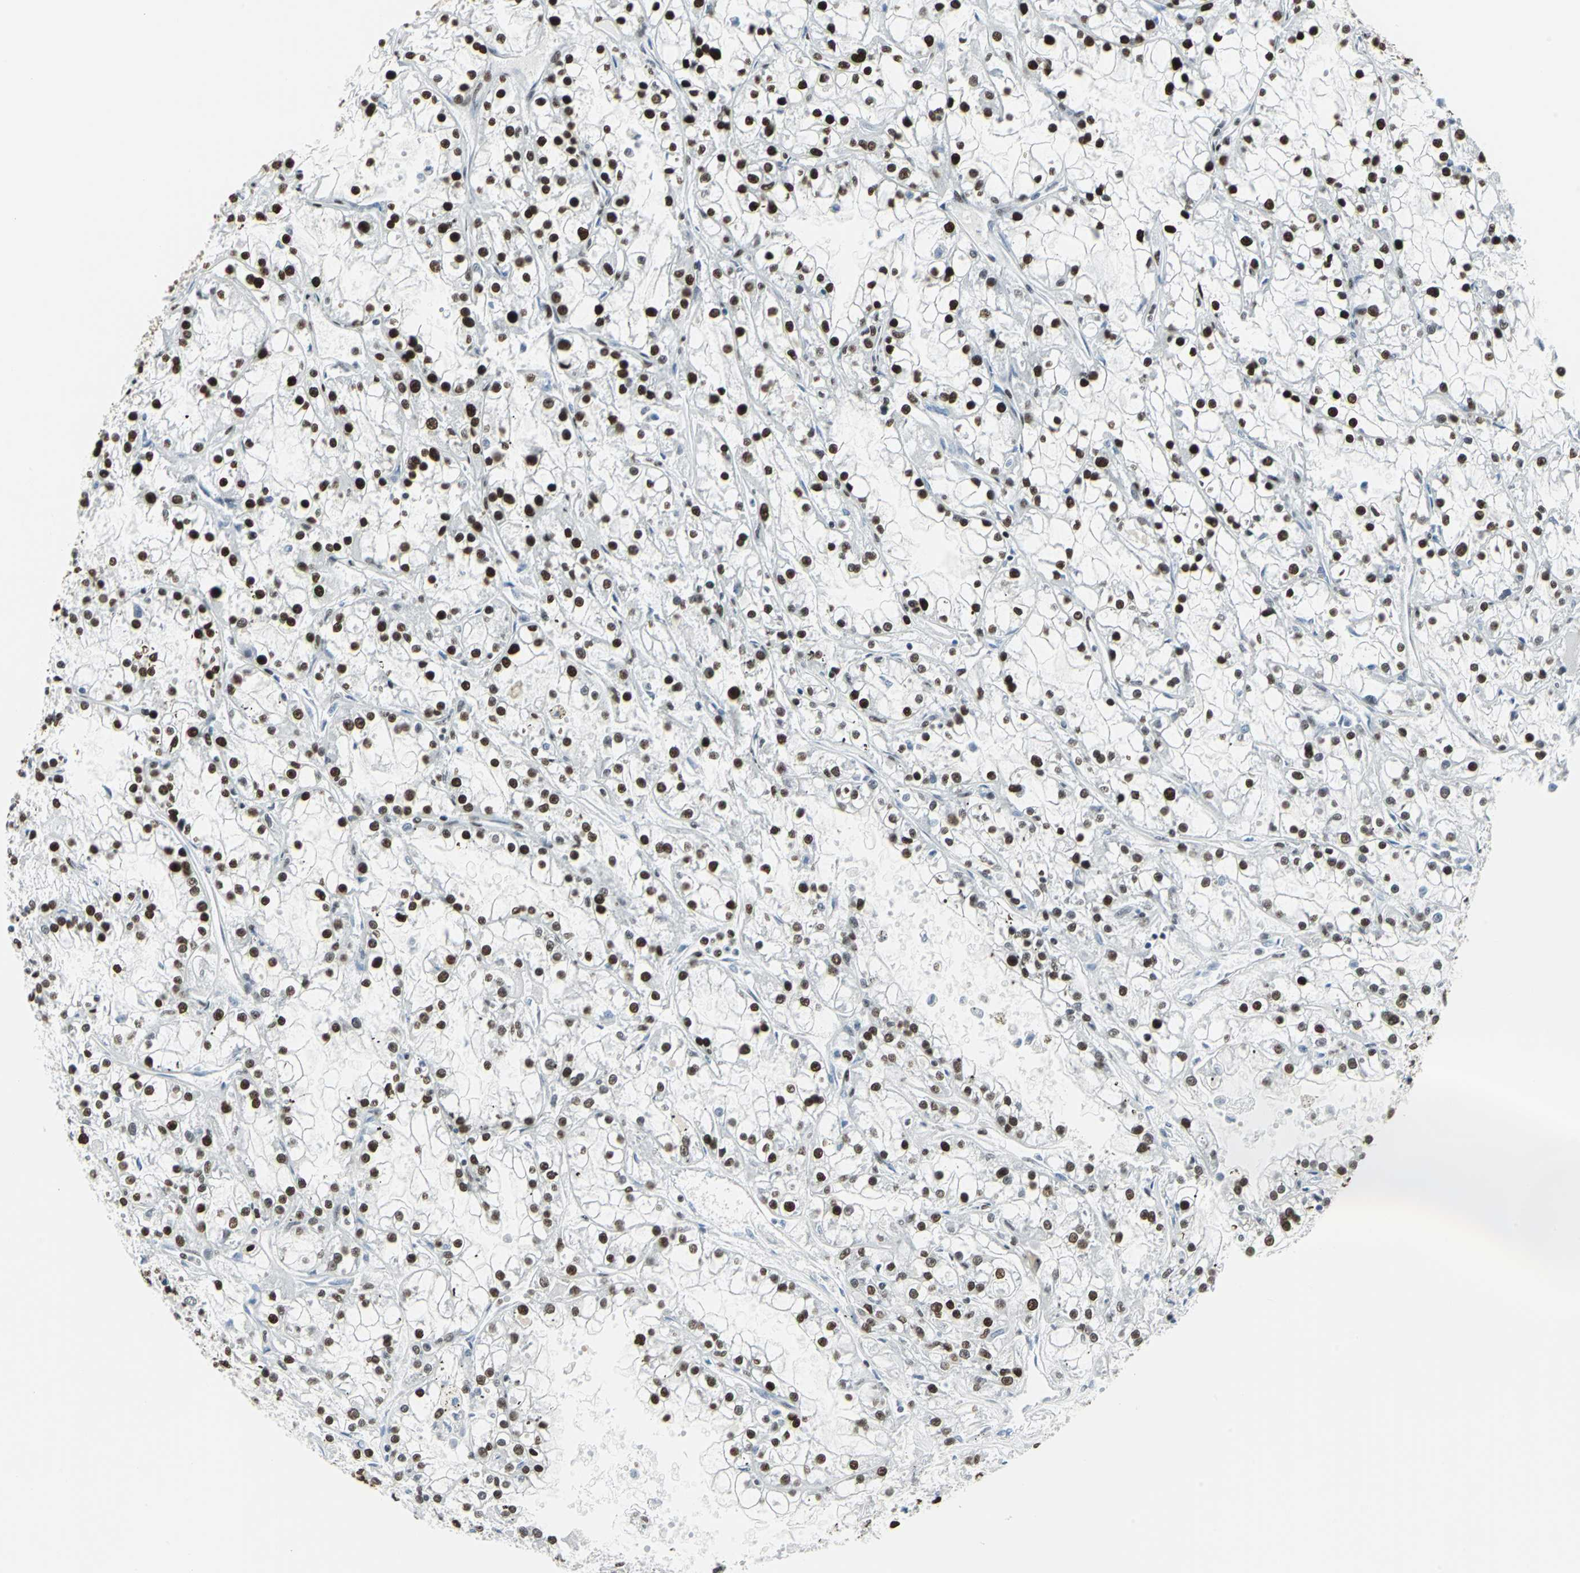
{"staining": {"intensity": "strong", "quantity": ">75%", "location": "nuclear"}, "tissue": "renal cancer", "cell_type": "Tumor cells", "image_type": "cancer", "snomed": [{"axis": "morphology", "description": "Adenocarcinoma, NOS"}, {"axis": "topography", "description": "Kidney"}], "caption": "Renal adenocarcinoma tissue reveals strong nuclear positivity in approximately >75% of tumor cells, visualized by immunohistochemistry. Nuclei are stained in blue.", "gene": "HDAC2", "patient": {"sex": "female", "age": 52}}